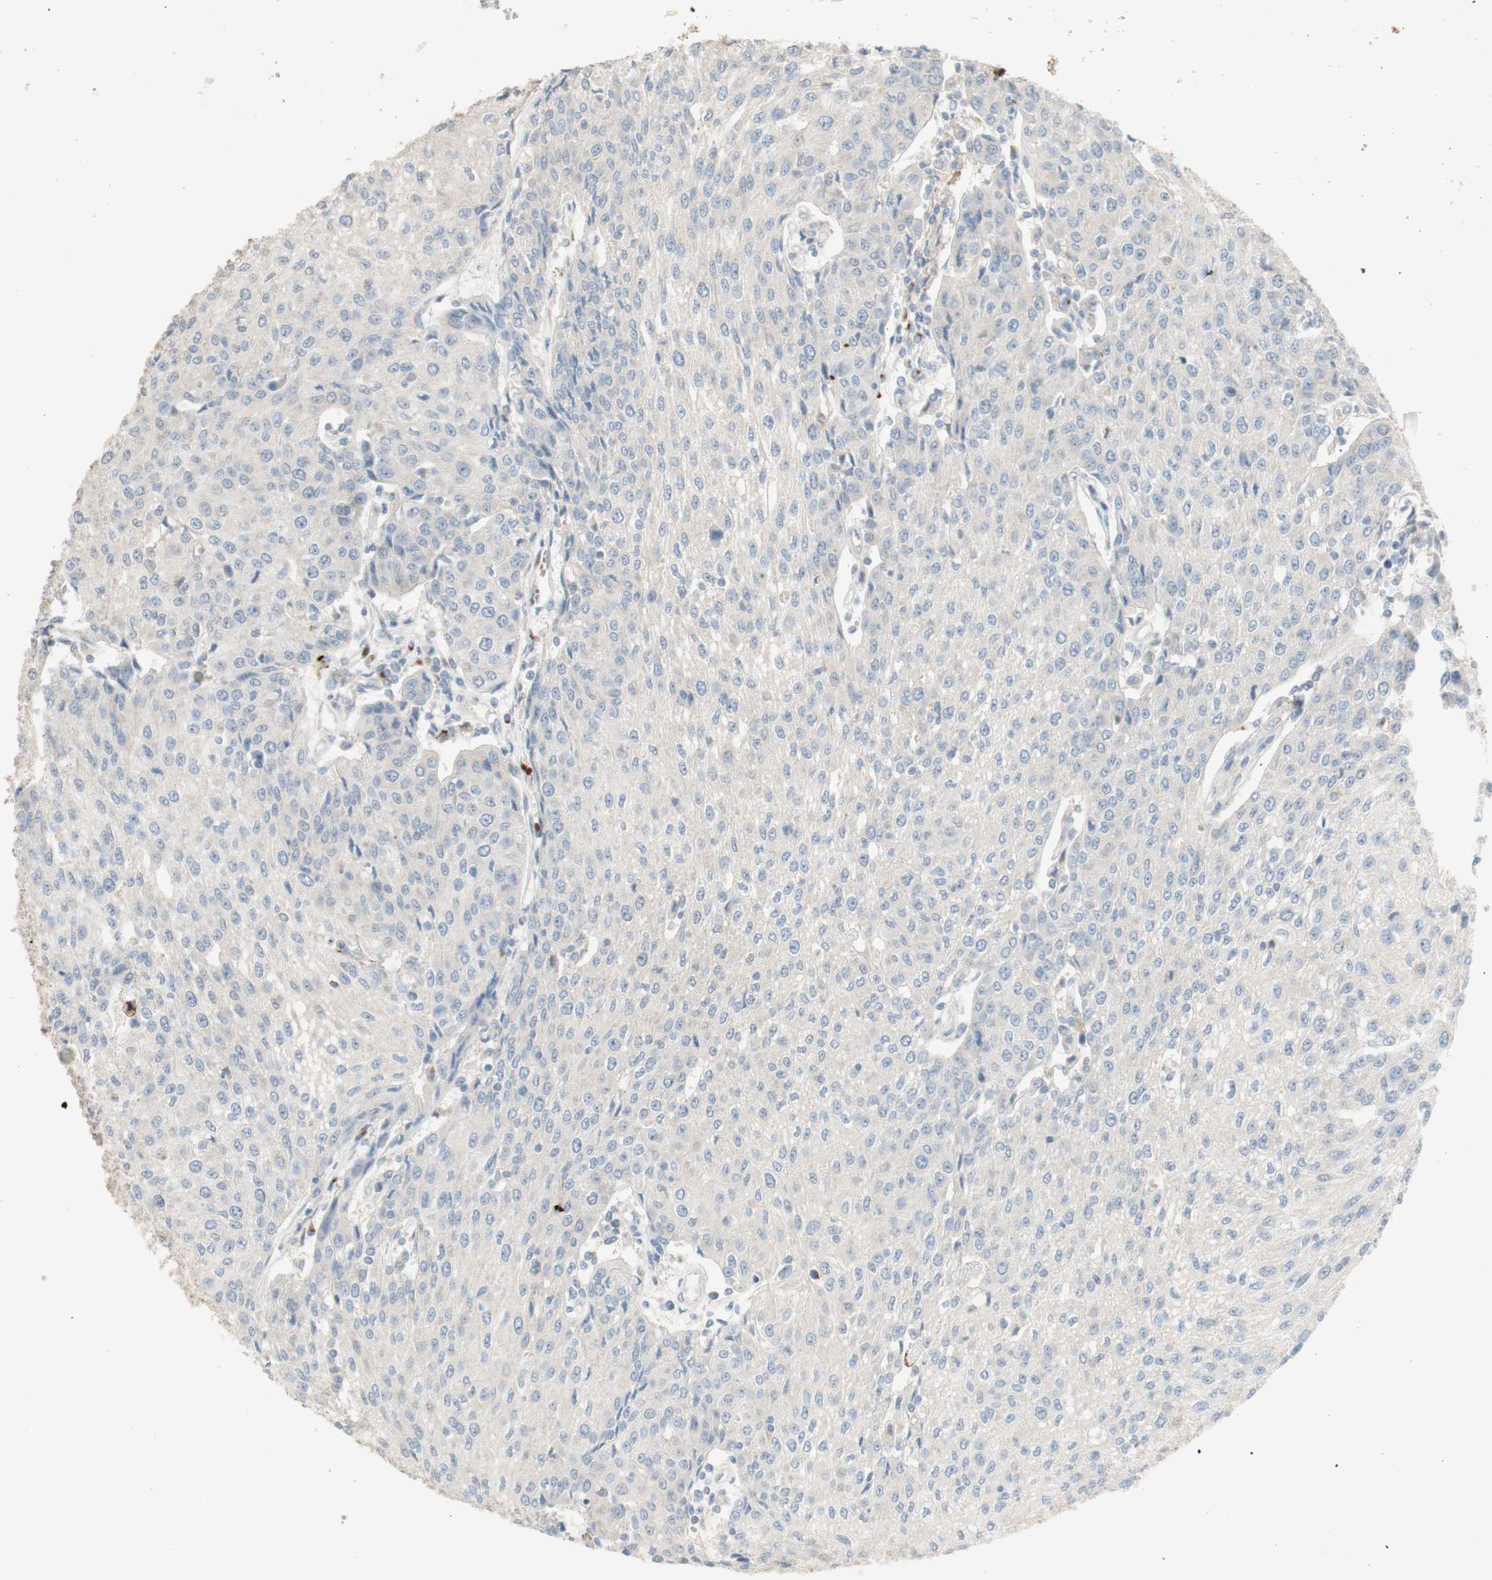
{"staining": {"intensity": "negative", "quantity": "none", "location": "none"}, "tissue": "urothelial cancer", "cell_type": "Tumor cells", "image_type": "cancer", "snomed": [{"axis": "morphology", "description": "Urothelial carcinoma, High grade"}, {"axis": "topography", "description": "Urinary bladder"}], "caption": "There is no significant expression in tumor cells of urothelial cancer.", "gene": "MANEA", "patient": {"sex": "female", "age": 85}}